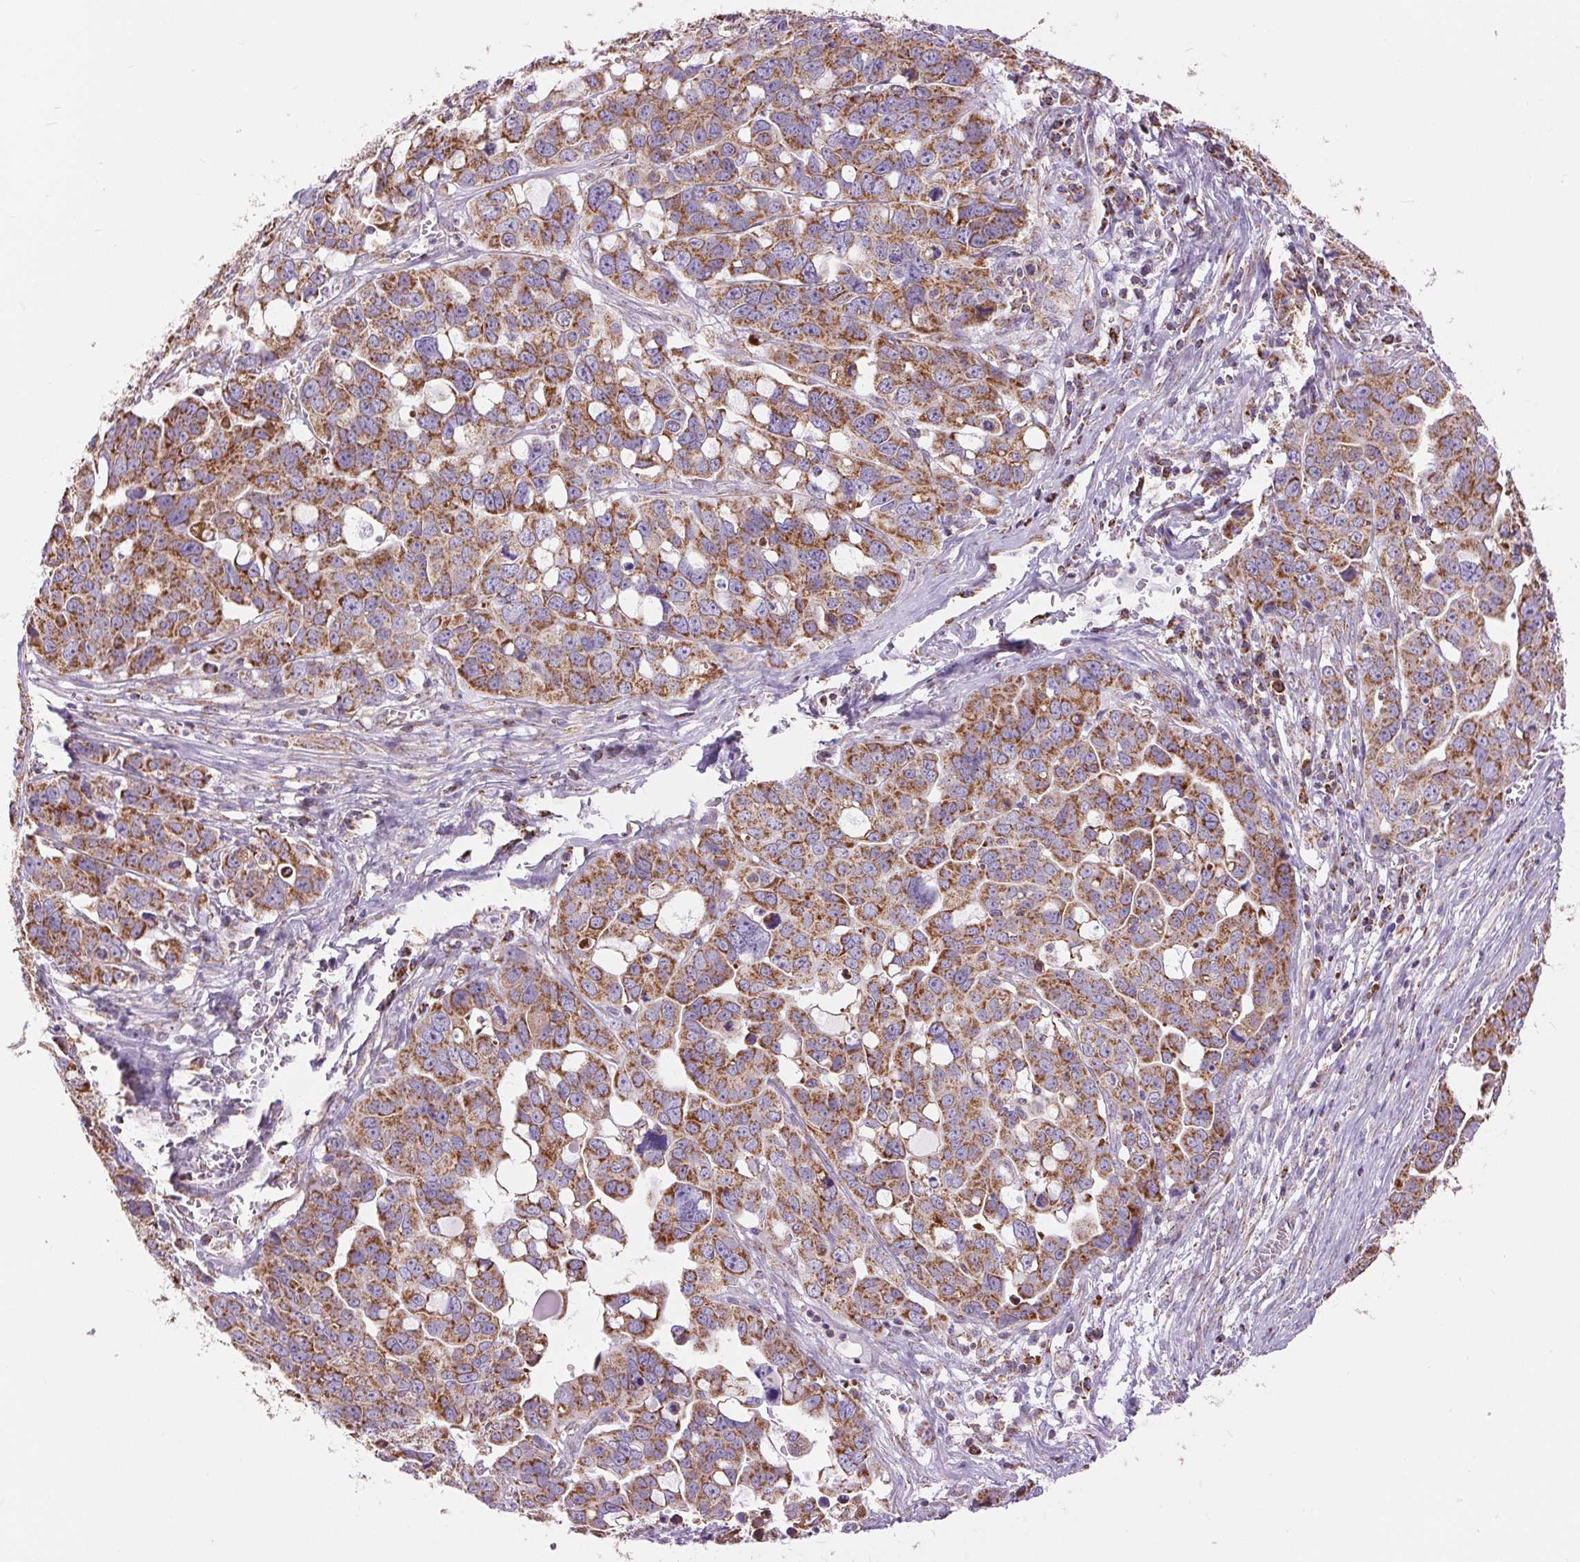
{"staining": {"intensity": "strong", "quantity": ">75%", "location": "cytoplasmic/membranous"}, "tissue": "ovarian cancer", "cell_type": "Tumor cells", "image_type": "cancer", "snomed": [{"axis": "morphology", "description": "Carcinoma, endometroid"}, {"axis": "topography", "description": "Ovary"}], "caption": "Ovarian cancer (endometroid carcinoma) stained with a protein marker shows strong staining in tumor cells.", "gene": "ATP5PB", "patient": {"sex": "female", "age": 78}}